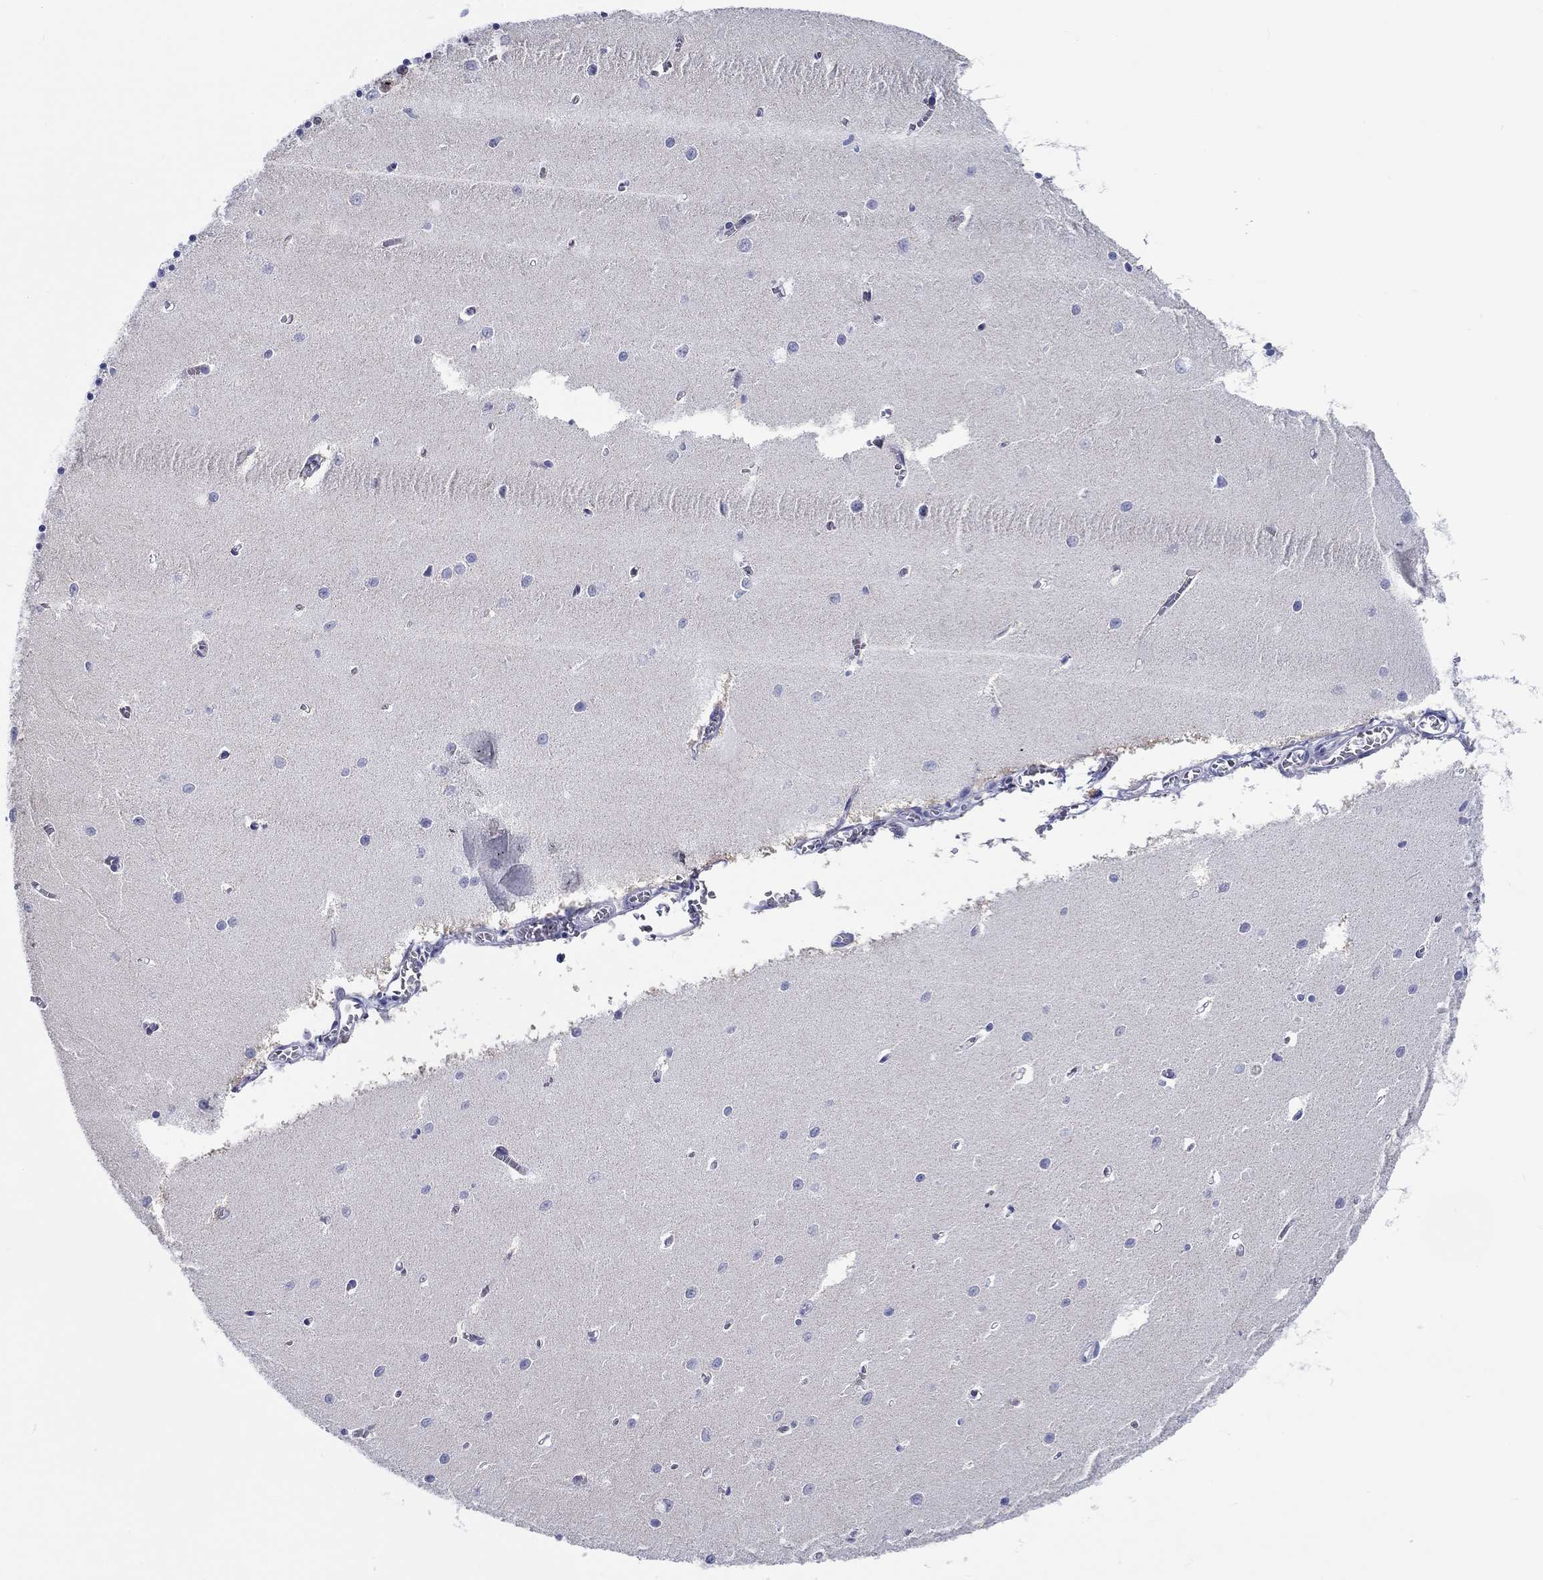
{"staining": {"intensity": "negative", "quantity": "none", "location": "none"}, "tissue": "cerebellum", "cell_type": "Cells in granular layer", "image_type": "normal", "snomed": [{"axis": "morphology", "description": "Normal tissue, NOS"}, {"axis": "topography", "description": "Cerebellum"}], "caption": "A photomicrograph of human cerebellum is negative for staining in cells in granular layer.", "gene": "H1", "patient": {"sex": "female", "age": 64}}